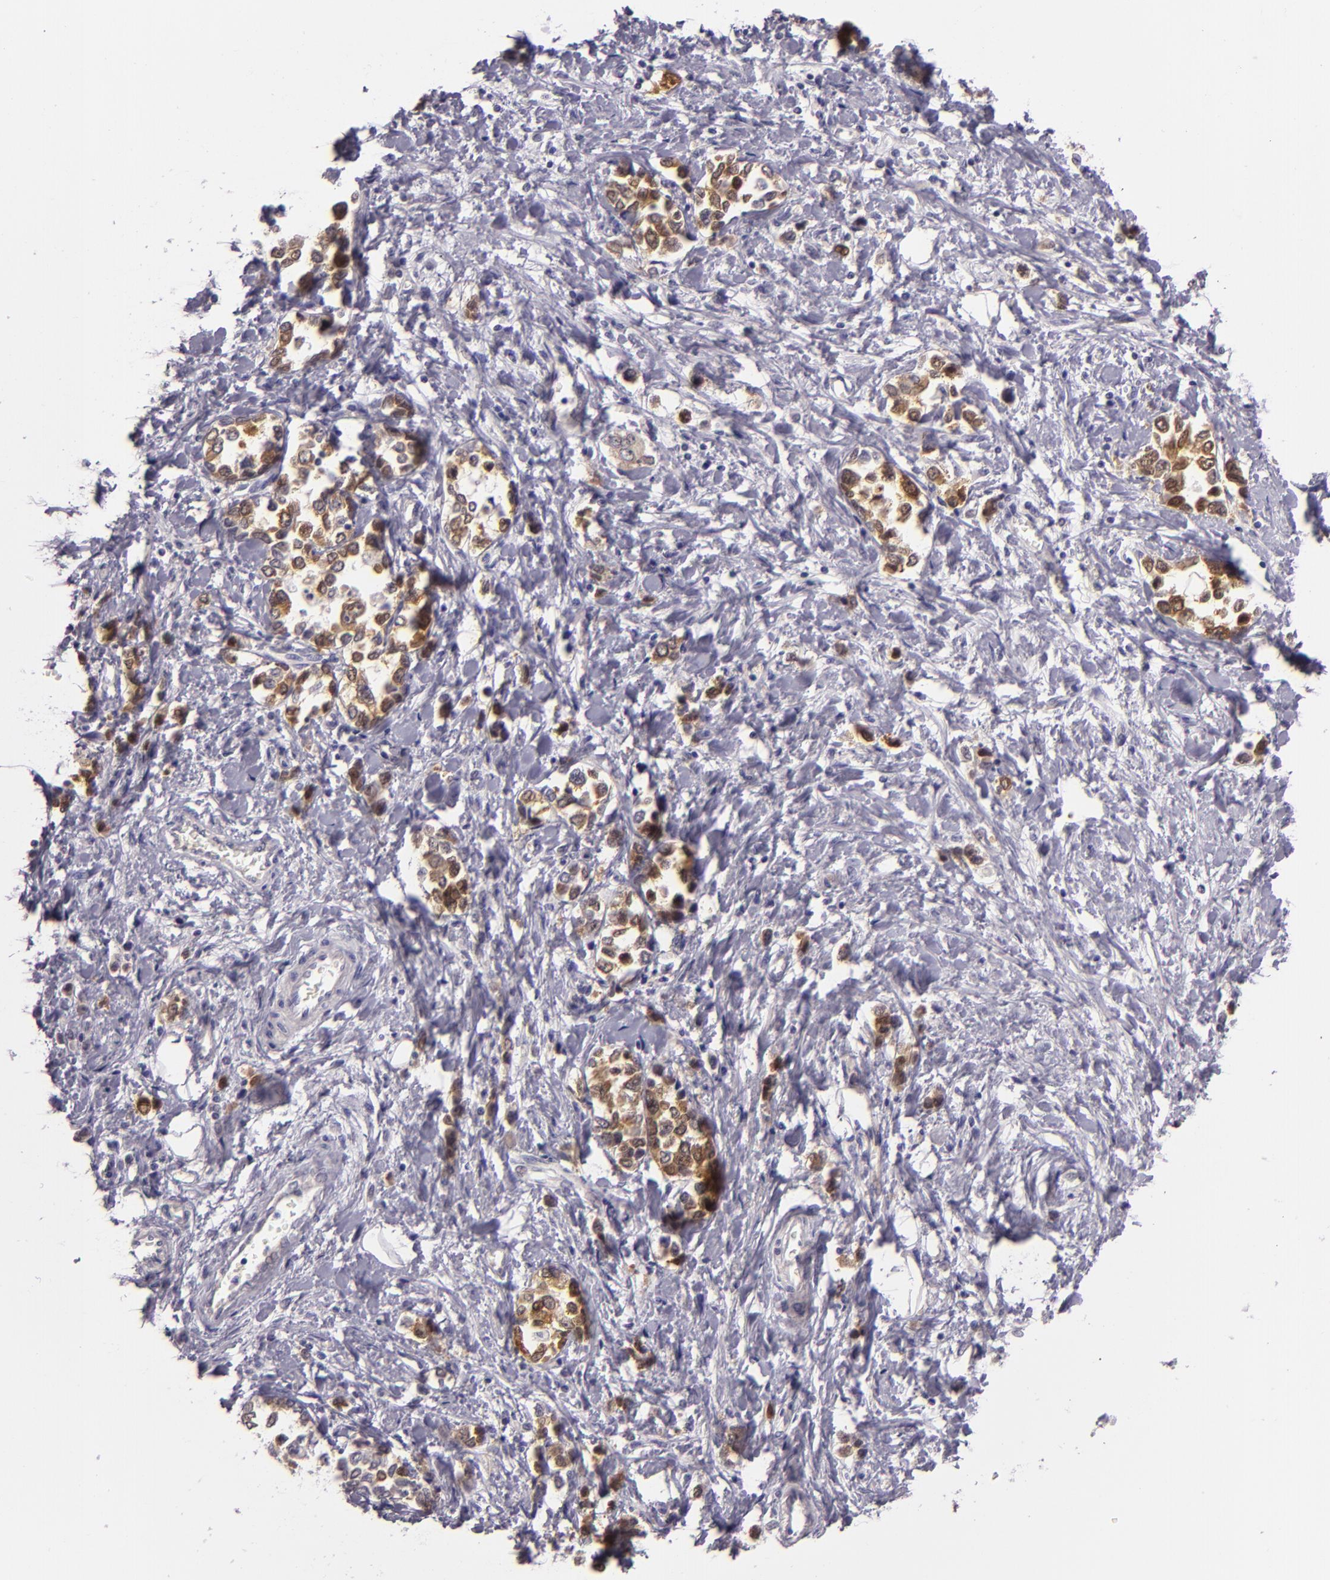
{"staining": {"intensity": "moderate", "quantity": "25%-75%", "location": "cytoplasmic/membranous,nuclear"}, "tissue": "stomach cancer", "cell_type": "Tumor cells", "image_type": "cancer", "snomed": [{"axis": "morphology", "description": "Adenocarcinoma, NOS"}, {"axis": "topography", "description": "Stomach, upper"}], "caption": "Tumor cells exhibit moderate cytoplasmic/membranous and nuclear expression in approximately 25%-75% of cells in stomach cancer. Nuclei are stained in blue.", "gene": "CSE1L", "patient": {"sex": "male", "age": 76}}